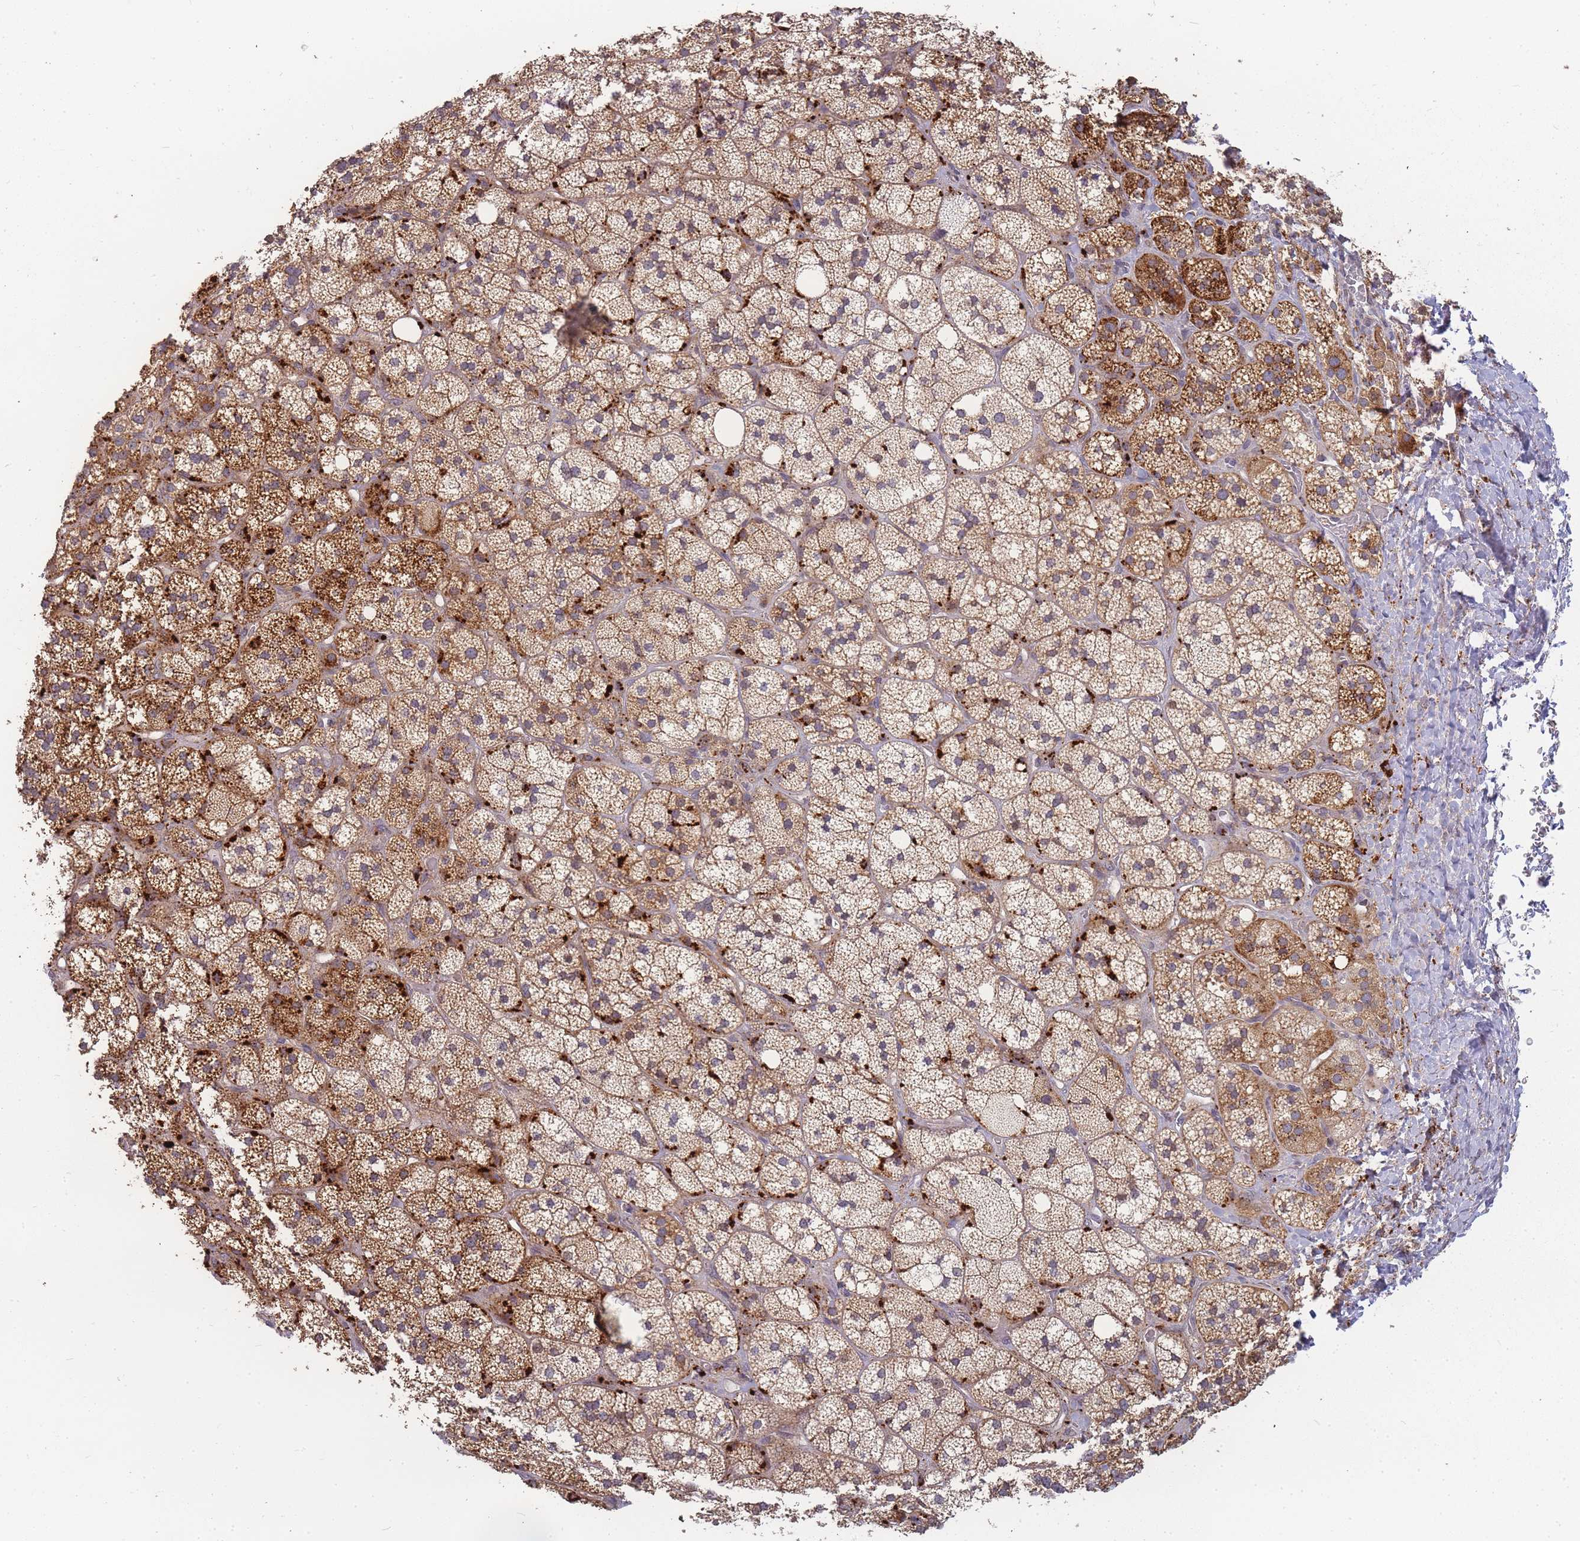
{"staining": {"intensity": "moderate", "quantity": ">75%", "location": "cytoplasmic/membranous"}, "tissue": "adrenal gland", "cell_type": "Glandular cells", "image_type": "normal", "snomed": [{"axis": "morphology", "description": "Normal tissue, NOS"}, {"axis": "topography", "description": "Adrenal gland"}], "caption": "Adrenal gland stained with DAB (3,3'-diaminobenzidine) IHC reveals medium levels of moderate cytoplasmic/membranous staining in about >75% of glandular cells. The protein is stained brown, and the nuclei are stained in blue (DAB IHC with brightfield microscopy, high magnification).", "gene": "ATG5", "patient": {"sex": "male", "age": 61}}